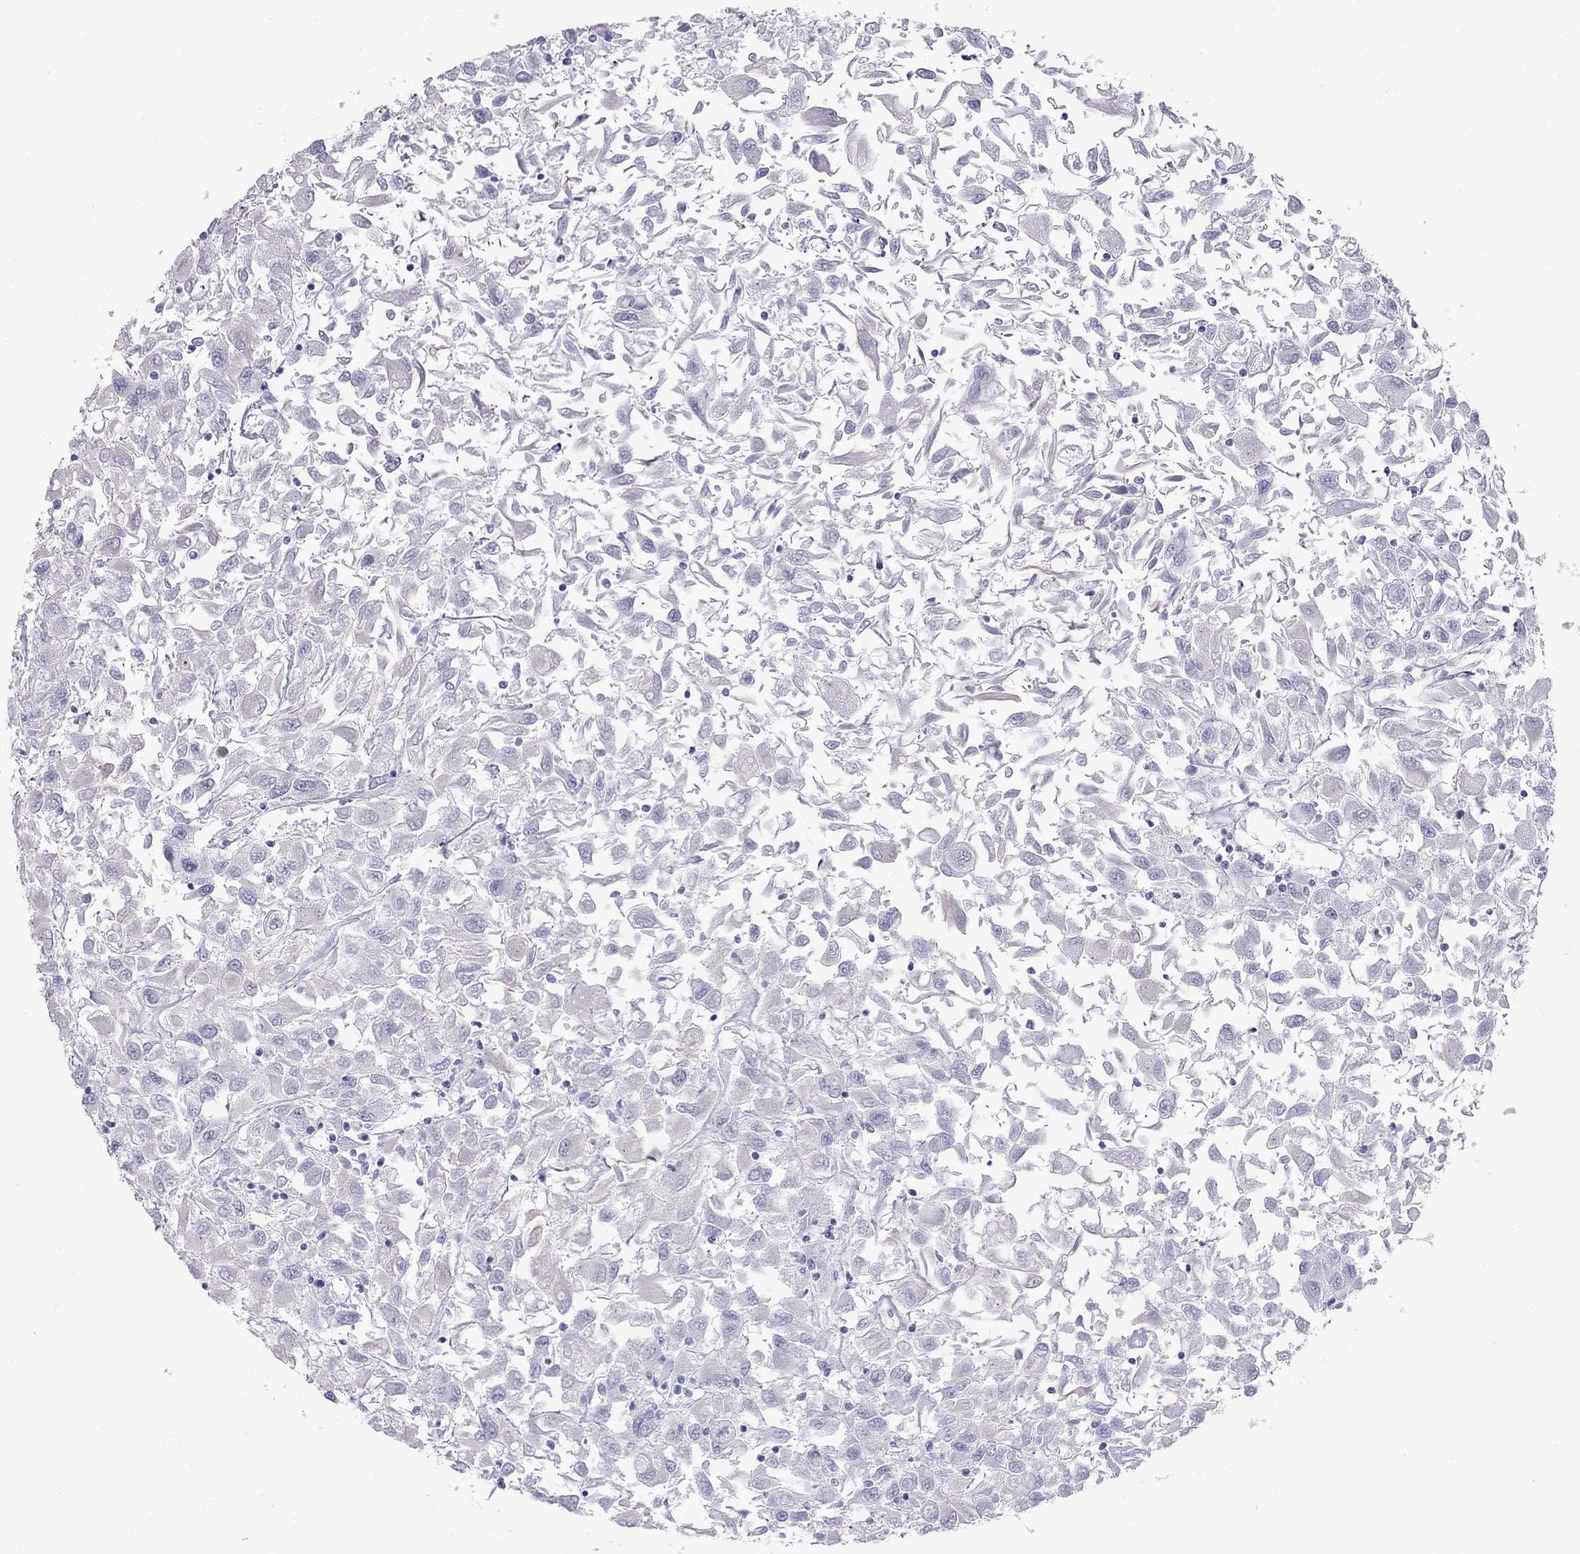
{"staining": {"intensity": "negative", "quantity": "none", "location": "none"}, "tissue": "renal cancer", "cell_type": "Tumor cells", "image_type": "cancer", "snomed": [{"axis": "morphology", "description": "Adenocarcinoma, NOS"}, {"axis": "topography", "description": "Kidney"}], "caption": "Tumor cells are negative for protein expression in human adenocarcinoma (renal).", "gene": "MUC15", "patient": {"sex": "female", "age": 76}}